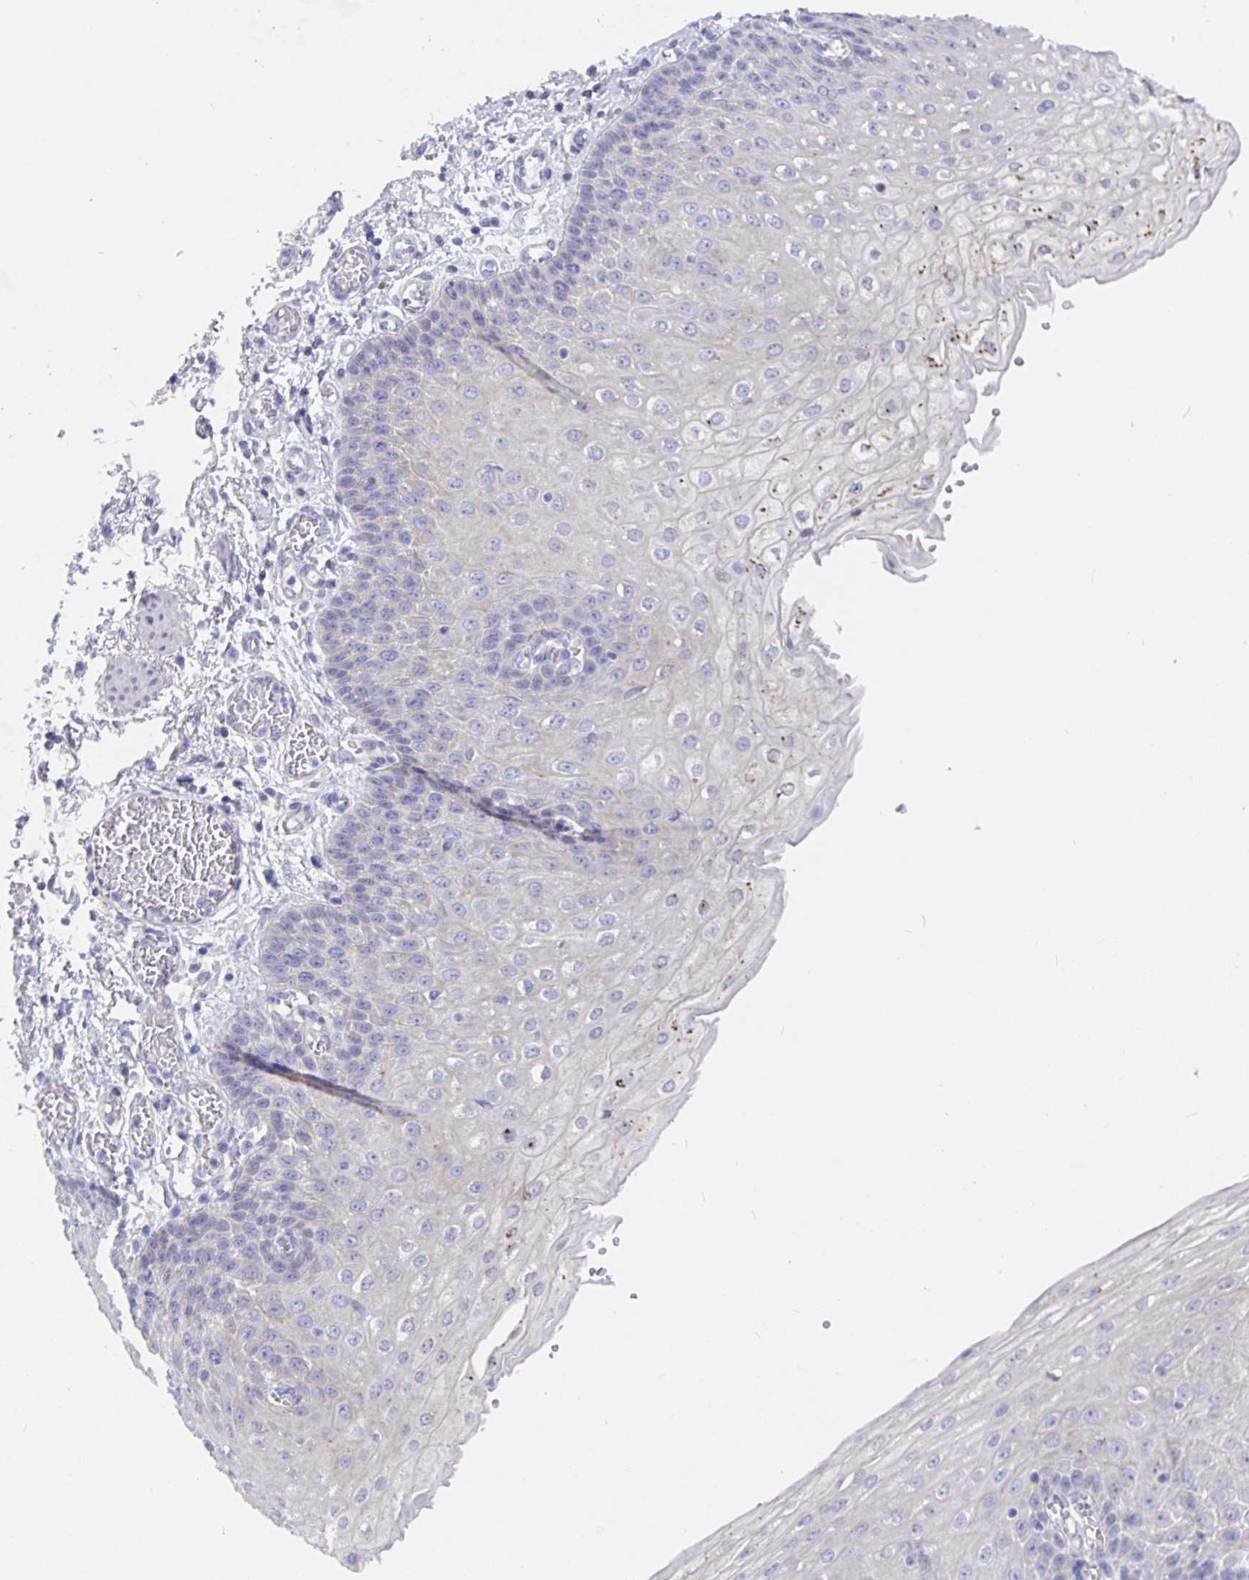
{"staining": {"intensity": "negative", "quantity": "none", "location": "none"}, "tissue": "esophagus", "cell_type": "Squamous epithelial cells", "image_type": "normal", "snomed": [{"axis": "morphology", "description": "Normal tissue, NOS"}, {"axis": "morphology", "description": "Adenocarcinoma, NOS"}, {"axis": "topography", "description": "Esophagus"}], "caption": "Micrograph shows no significant protein expression in squamous epithelial cells of unremarkable esophagus. Brightfield microscopy of immunohistochemistry (IHC) stained with DAB (brown) and hematoxylin (blue), captured at high magnification.", "gene": "CFAP74", "patient": {"sex": "male", "age": 81}}